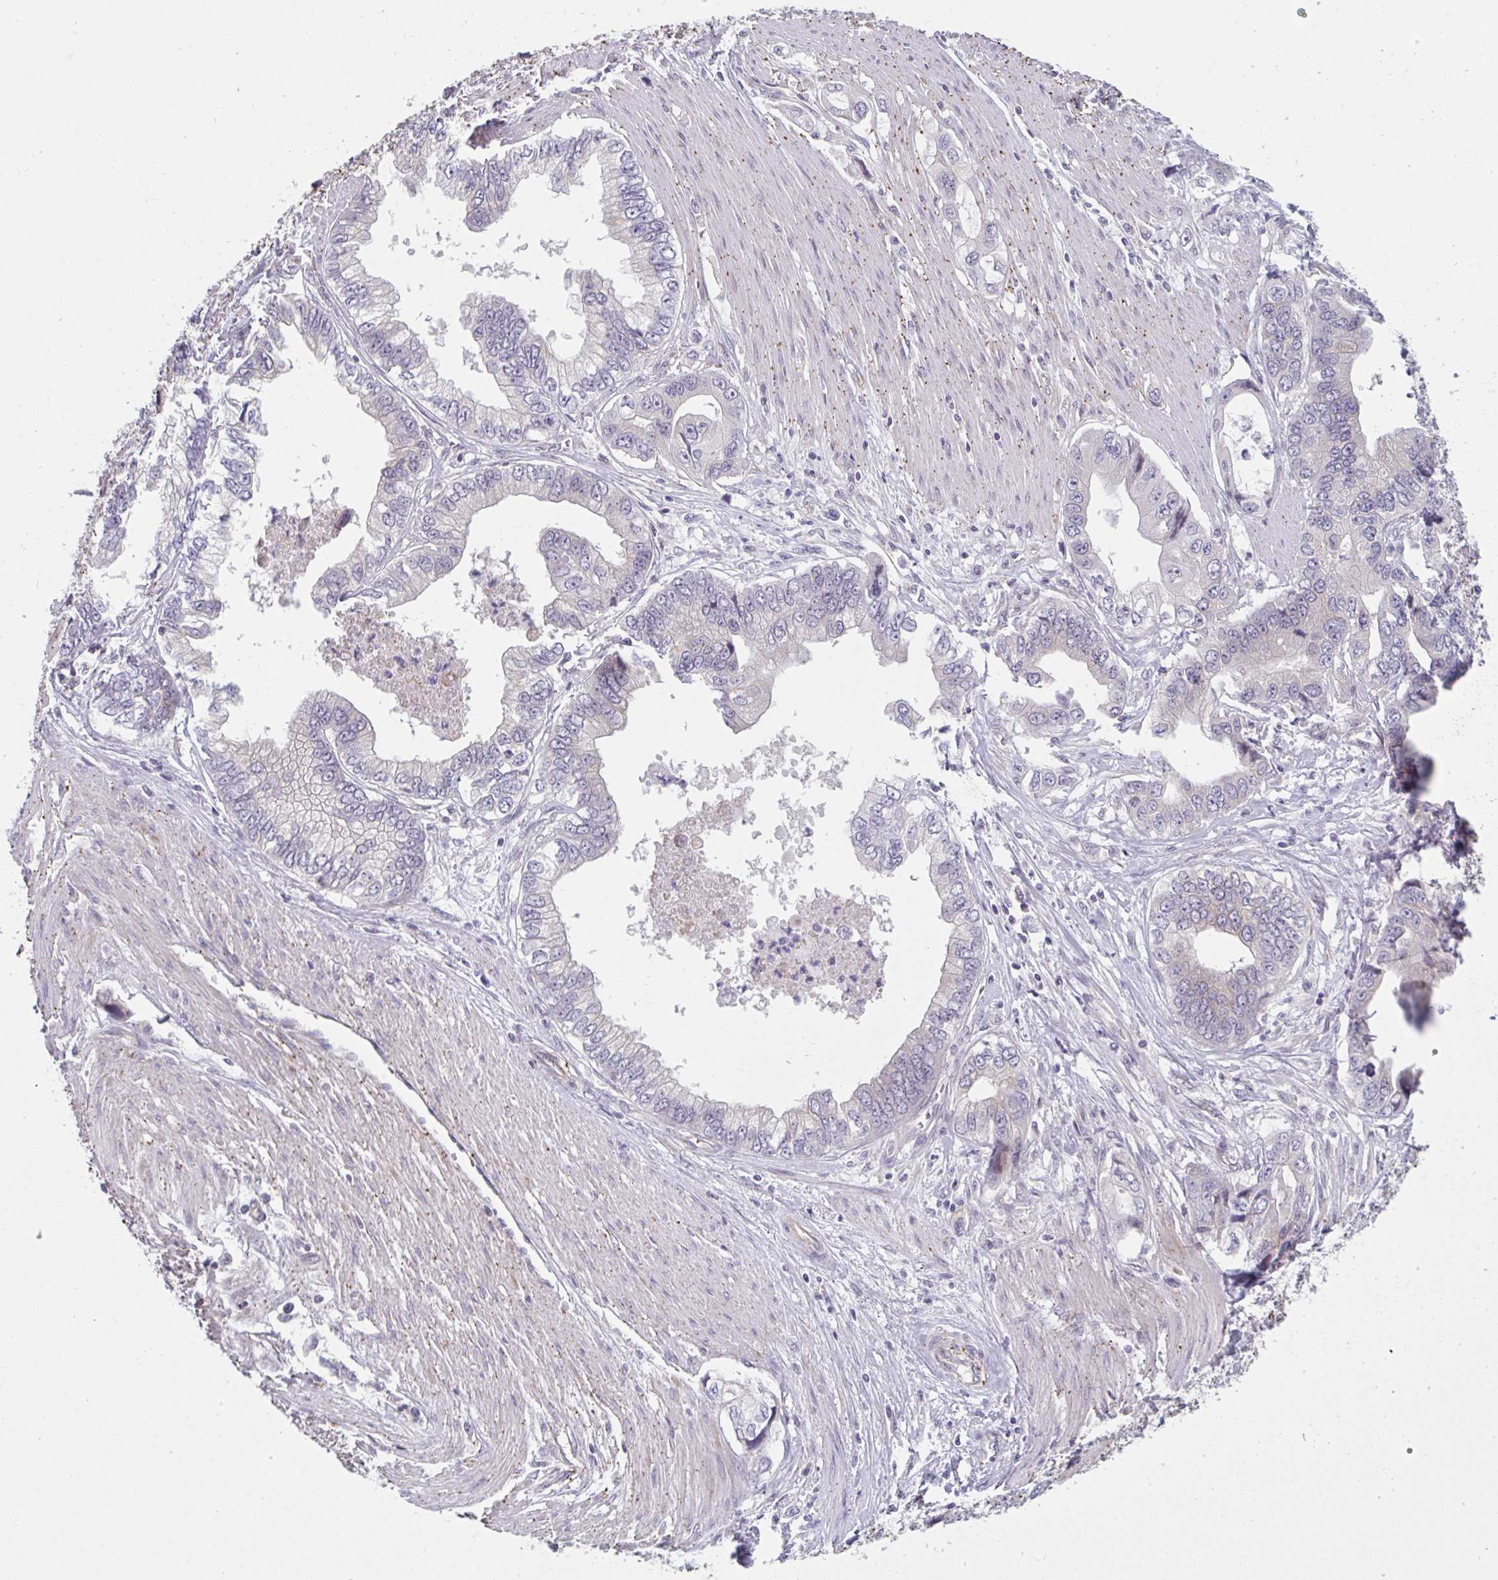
{"staining": {"intensity": "negative", "quantity": "none", "location": "none"}, "tissue": "stomach cancer", "cell_type": "Tumor cells", "image_type": "cancer", "snomed": [{"axis": "morphology", "description": "Adenocarcinoma, NOS"}, {"axis": "topography", "description": "Pancreas"}, {"axis": "topography", "description": "Stomach, upper"}], "caption": "This is an immunohistochemistry histopathology image of stomach cancer (adenocarcinoma). There is no expression in tumor cells.", "gene": "TNFSF10", "patient": {"sex": "male", "age": 77}}